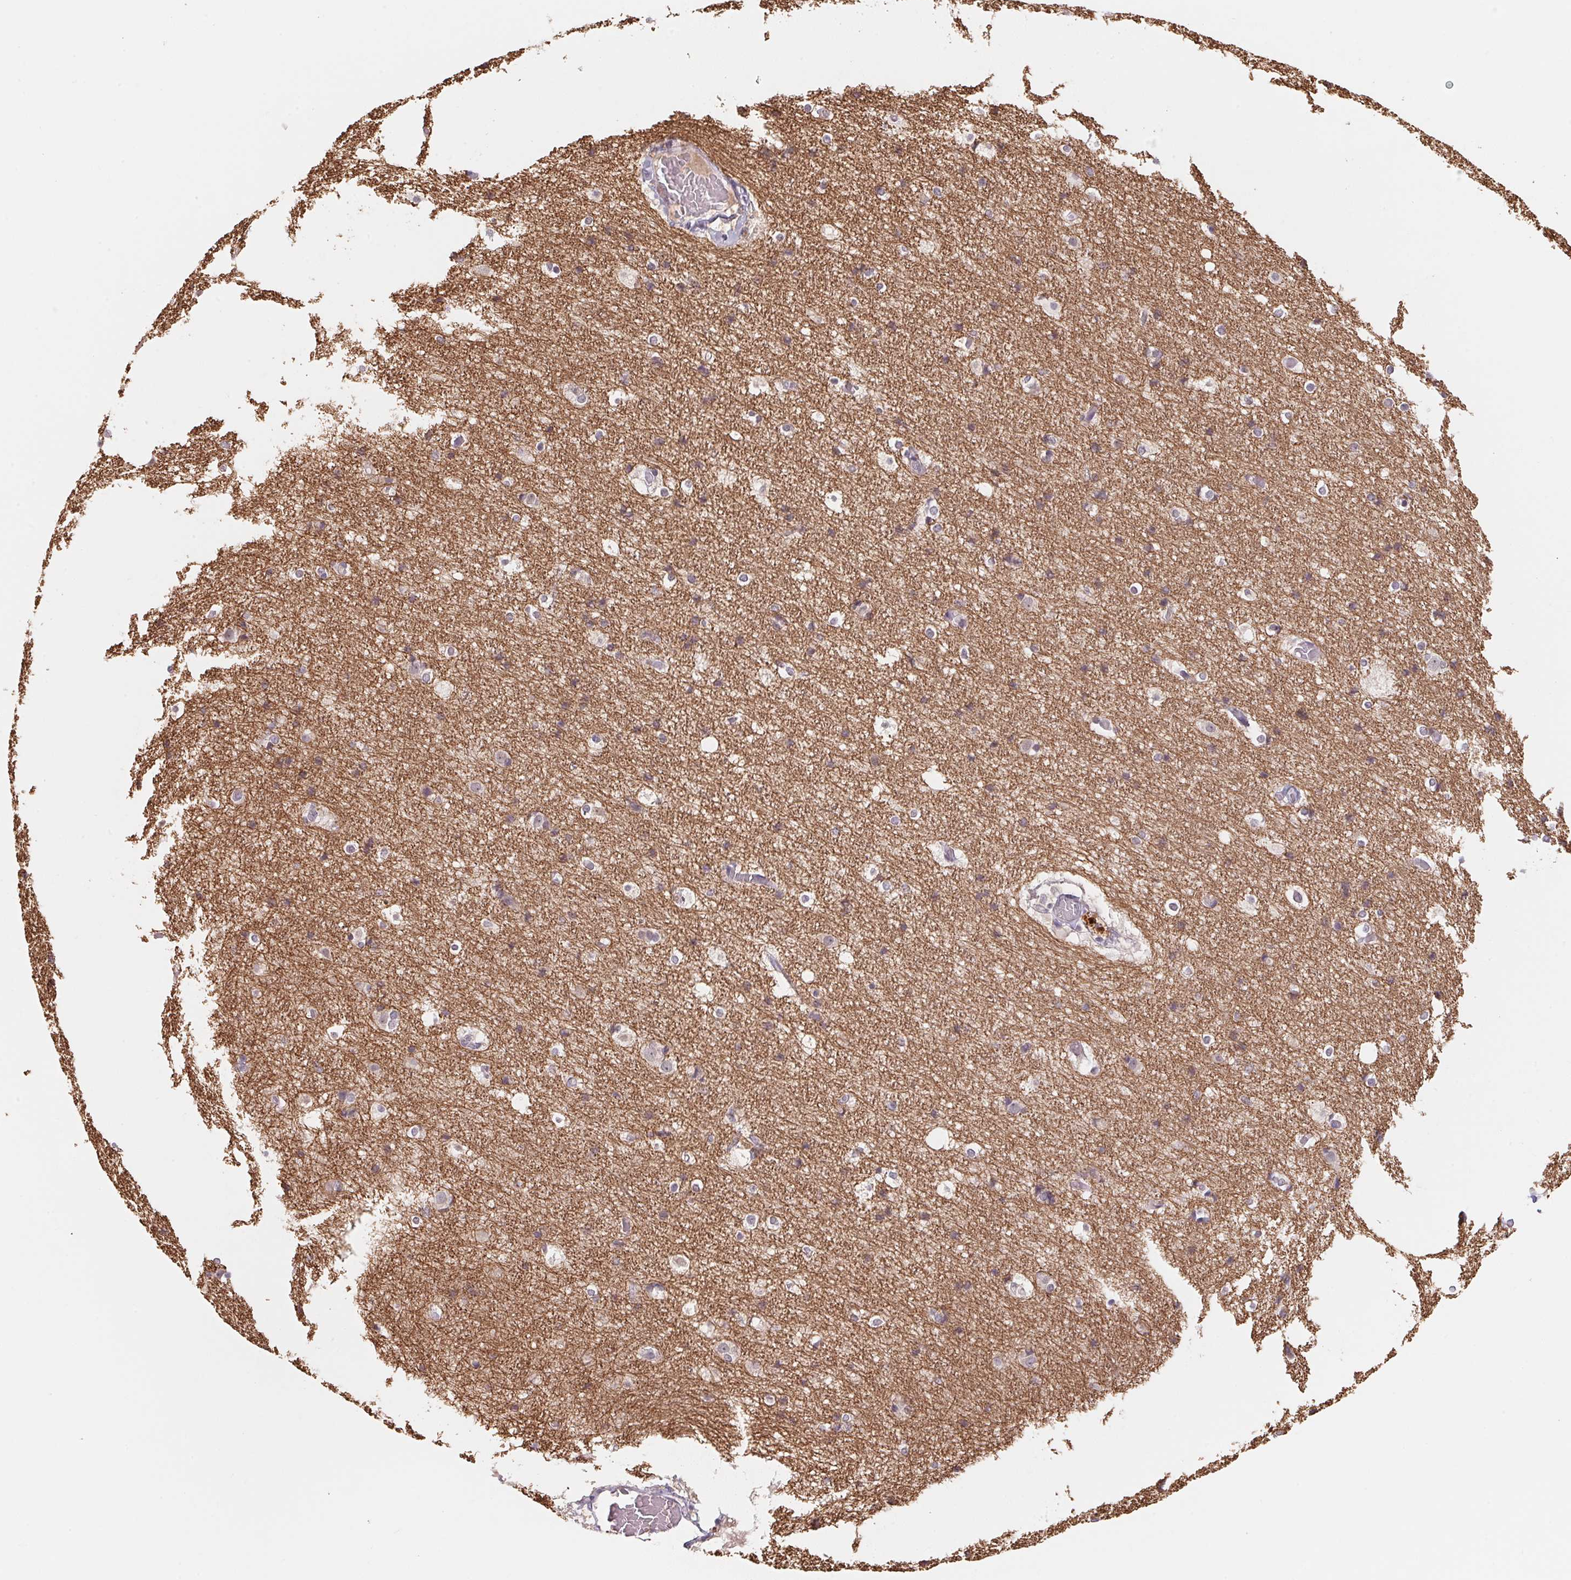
{"staining": {"intensity": "negative", "quantity": "none", "location": "none"}, "tissue": "cerebral cortex", "cell_type": "Endothelial cells", "image_type": "normal", "snomed": [{"axis": "morphology", "description": "Normal tissue, NOS"}, {"axis": "topography", "description": "Cerebral cortex"}], "caption": "DAB (3,3'-diaminobenzidine) immunohistochemical staining of normal human cerebral cortex reveals no significant staining in endothelial cells. Brightfield microscopy of IHC stained with DAB (3,3'-diaminobenzidine) (brown) and hematoxylin (blue), captured at high magnification.", "gene": "KIFC1", "patient": {"sex": "female", "age": 52}}